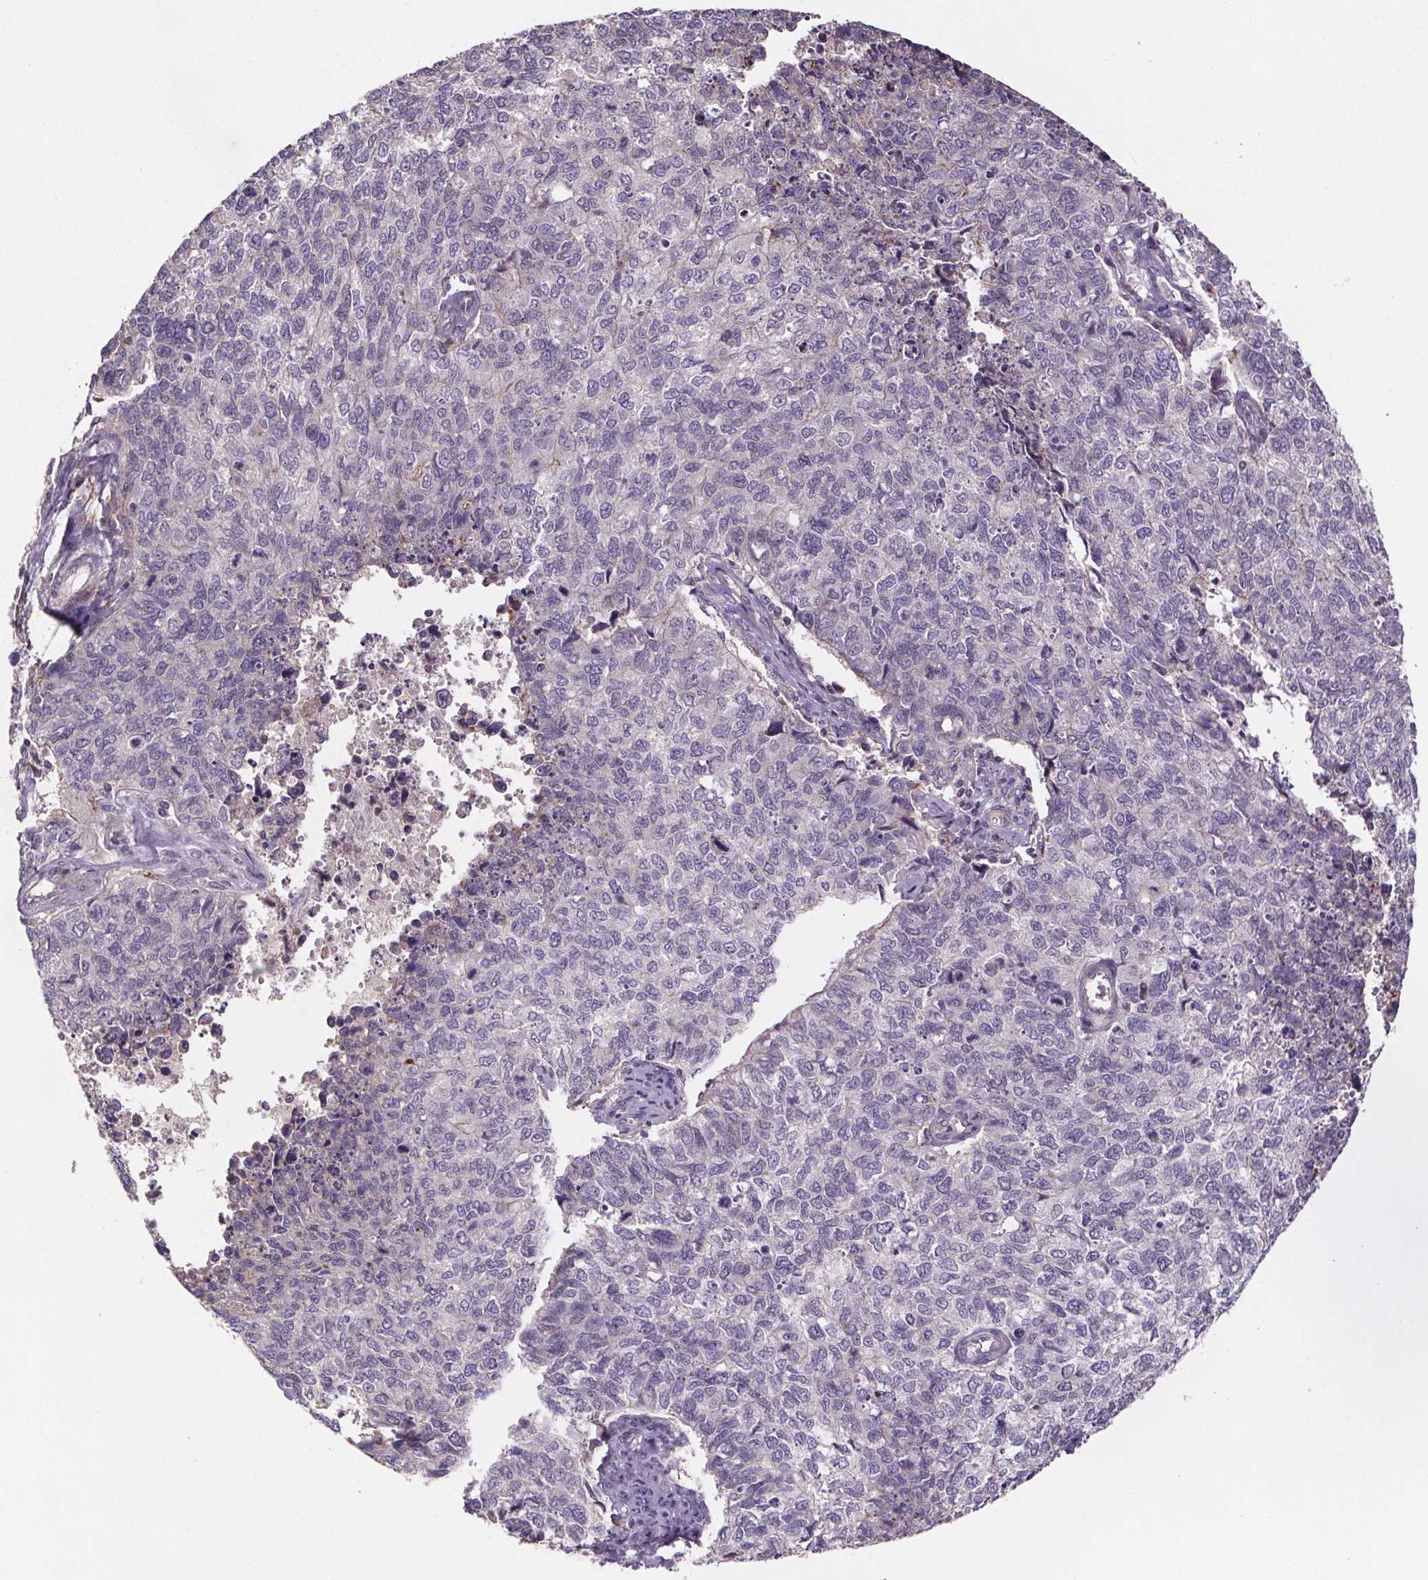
{"staining": {"intensity": "negative", "quantity": "none", "location": "none"}, "tissue": "cervical cancer", "cell_type": "Tumor cells", "image_type": "cancer", "snomed": [{"axis": "morphology", "description": "Adenocarcinoma, NOS"}, {"axis": "topography", "description": "Cervix"}], "caption": "The photomicrograph displays no significant positivity in tumor cells of cervical cancer.", "gene": "CLN3", "patient": {"sex": "female", "age": 63}}